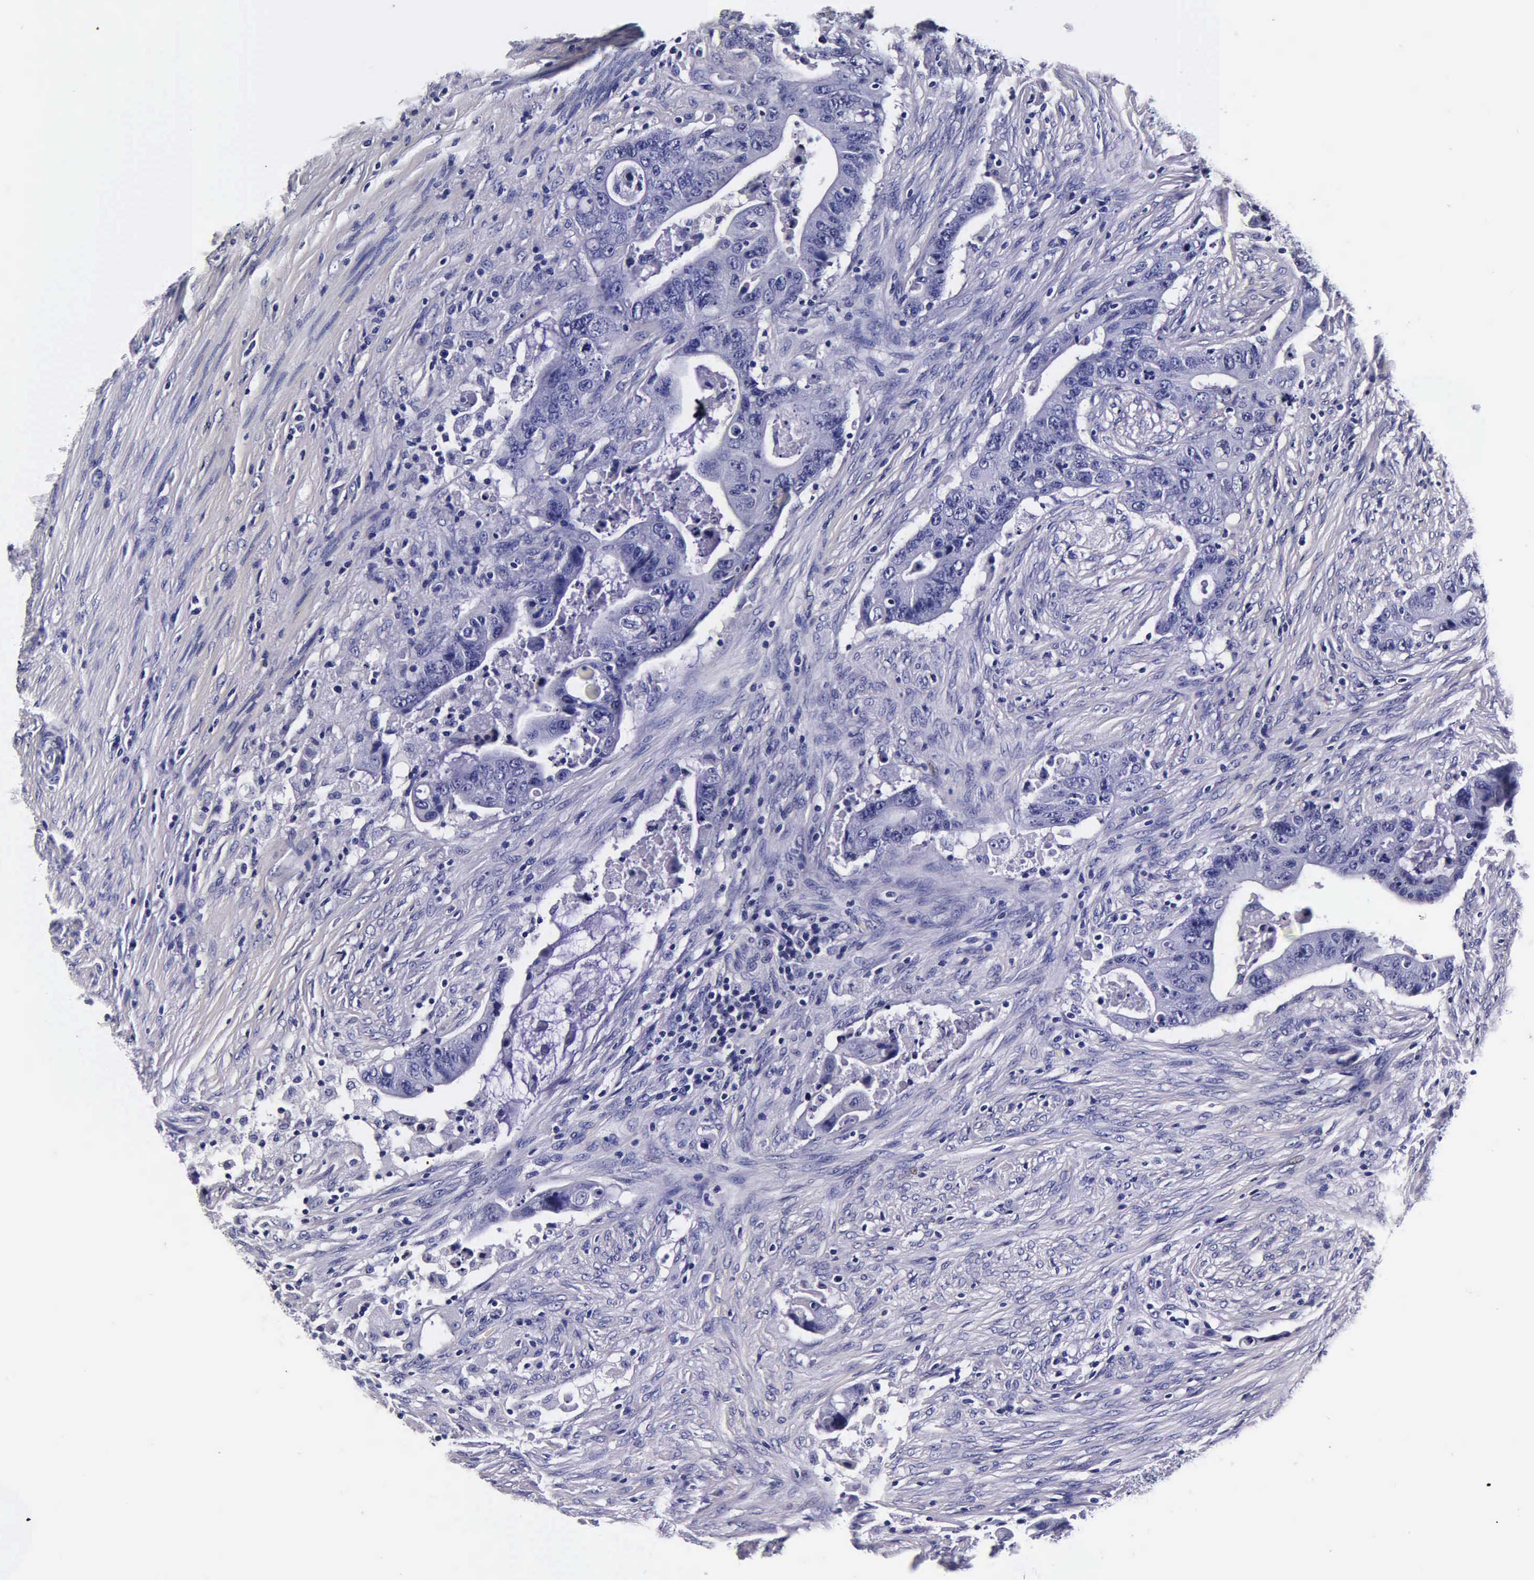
{"staining": {"intensity": "negative", "quantity": "none", "location": "none"}, "tissue": "colorectal cancer", "cell_type": "Tumor cells", "image_type": "cancer", "snomed": [{"axis": "morphology", "description": "Adenocarcinoma, NOS"}, {"axis": "topography", "description": "Rectum"}], "caption": "This is an immunohistochemistry (IHC) histopathology image of colorectal cancer (adenocarcinoma). There is no positivity in tumor cells.", "gene": "IAPP", "patient": {"sex": "female", "age": 71}}